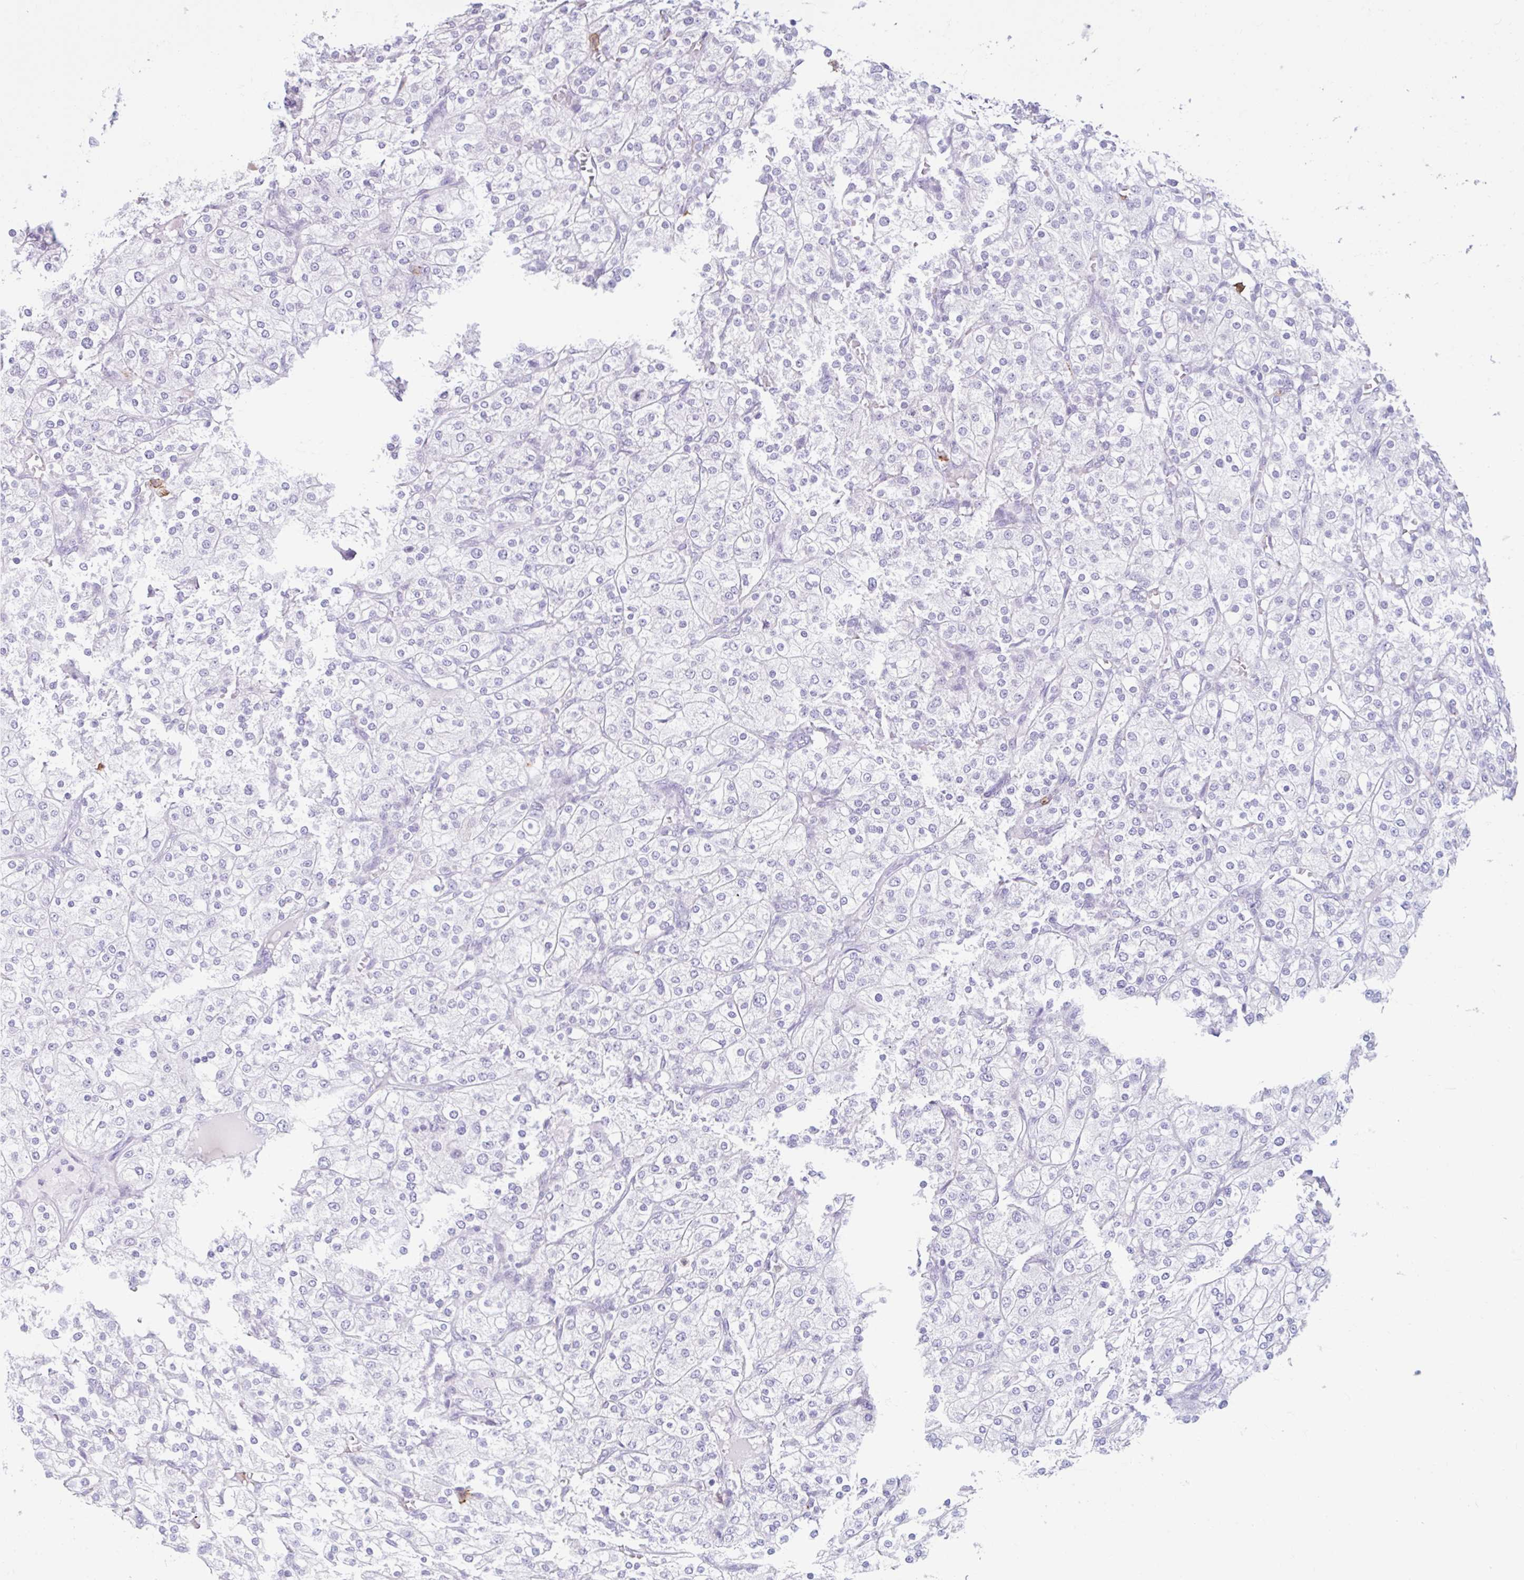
{"staining": {"intensity": "negative", "quantity": "none", "location": "none"}, "tissue": "renal cancer", "cell_type": "Tumor cells", "image_type": "cancer", "snomed": [{"axis": "morphology", "description": "Adenocarcinoma, NOS"}, {"axis": "topography", "description": "Kidney"}], "caption": "Renal cancer was stained to show a protein in brown. There is no significant positivity in tumor cells.", "gene": "CEP120", "patient": {"sex": "male", "age": 80}}